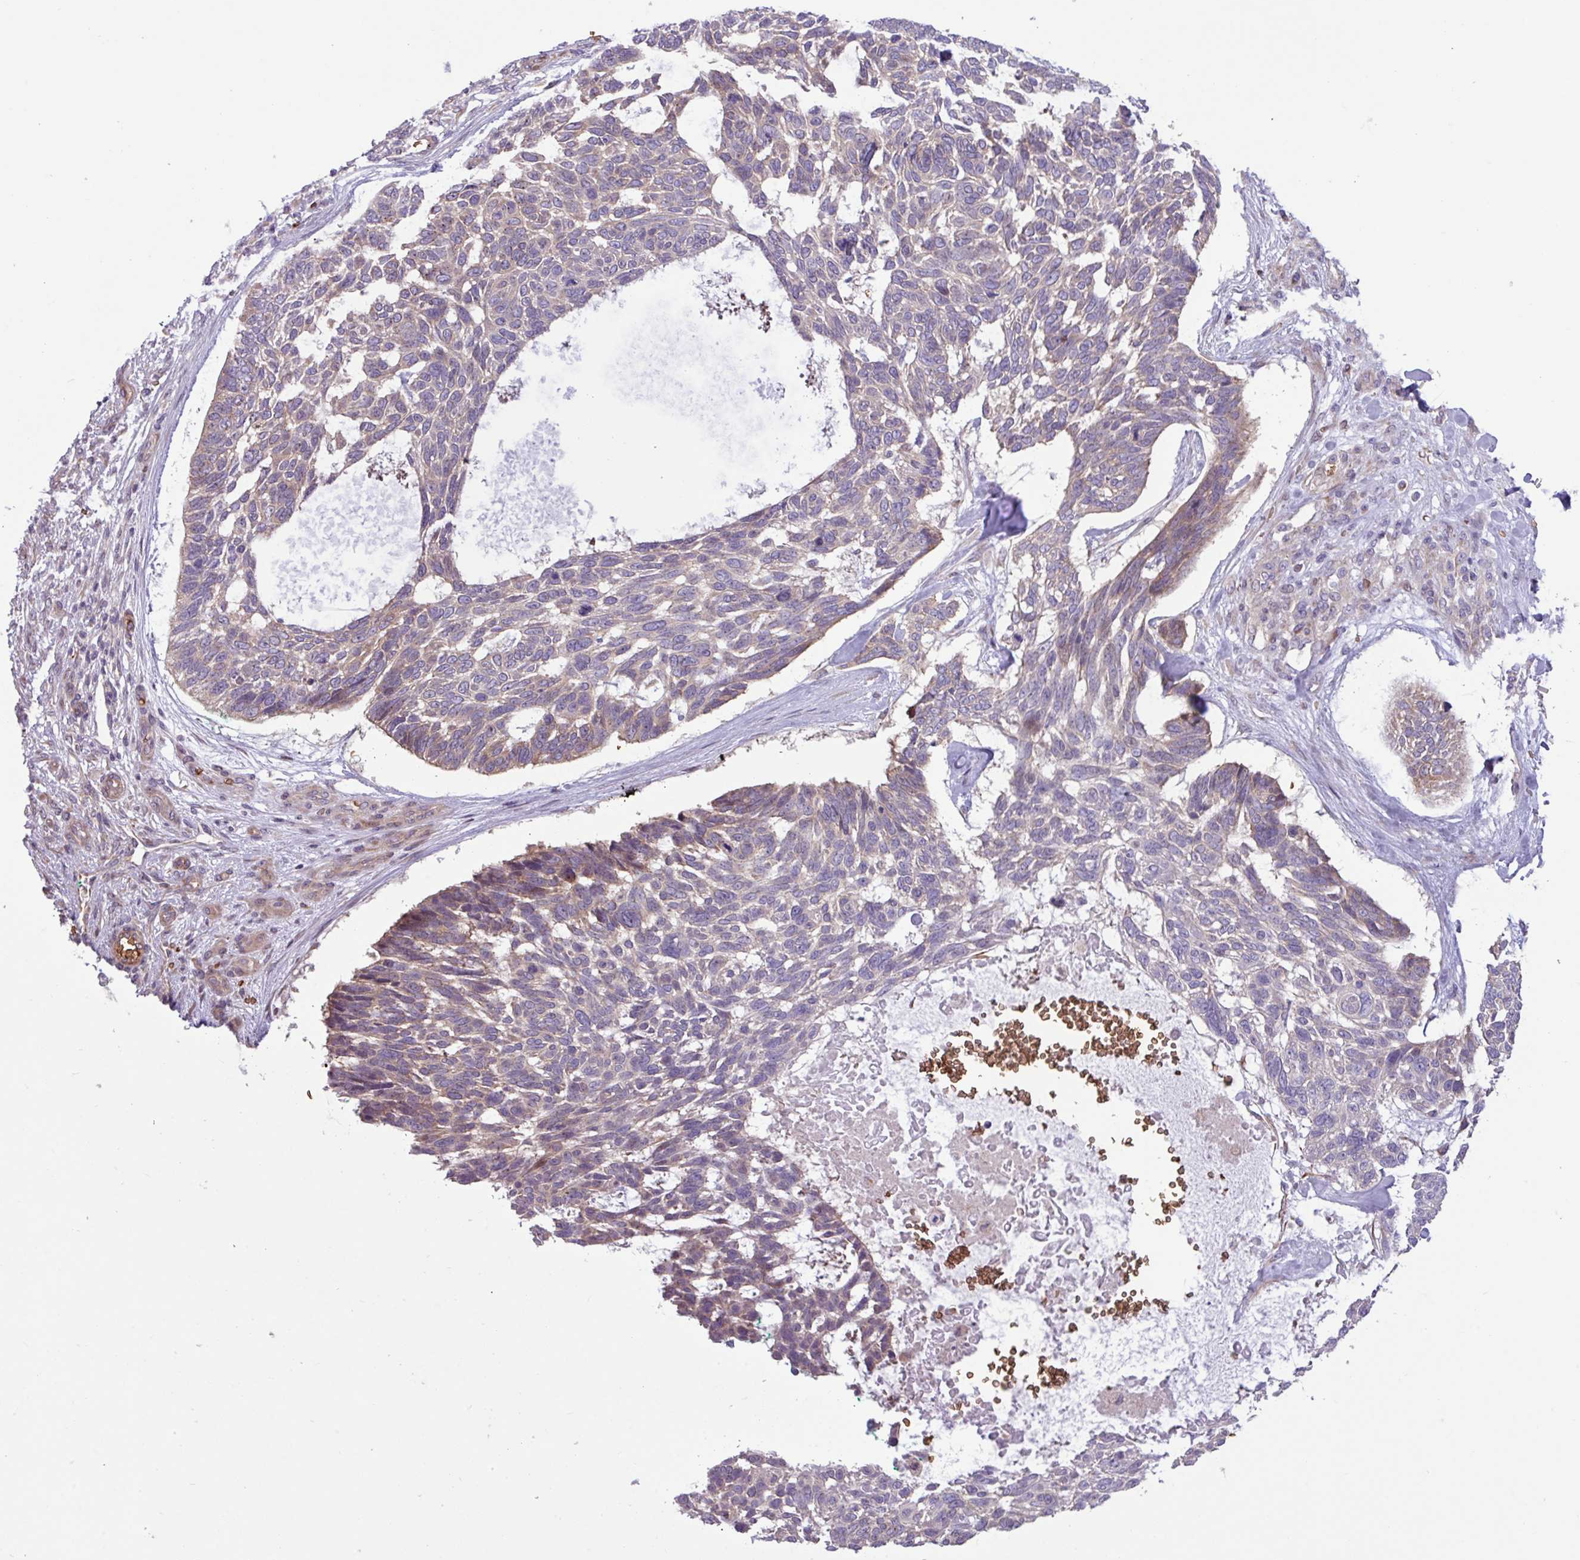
{"staining": {"intensity": "weak", "quantity": "25%-75%", "location": "cytoplasmic/membranous"}, "tissue": "skin cancer", "cell_type": "Tumor cells", "image_type": "cancer", "snomed": [{"axis": "morphology", "description": "Basal cell carcinoma"}, {"axis": "topography", "description": "Skin"}], "caption": "Brown immunohistochemical staining in skin basal cell carcinoma displays weak cytoplasmic/membranous expression in approximately 25%-75% of tumor cells.", "gene": "RAD21L1", "patient": {"sex": "male", "age": 88}}